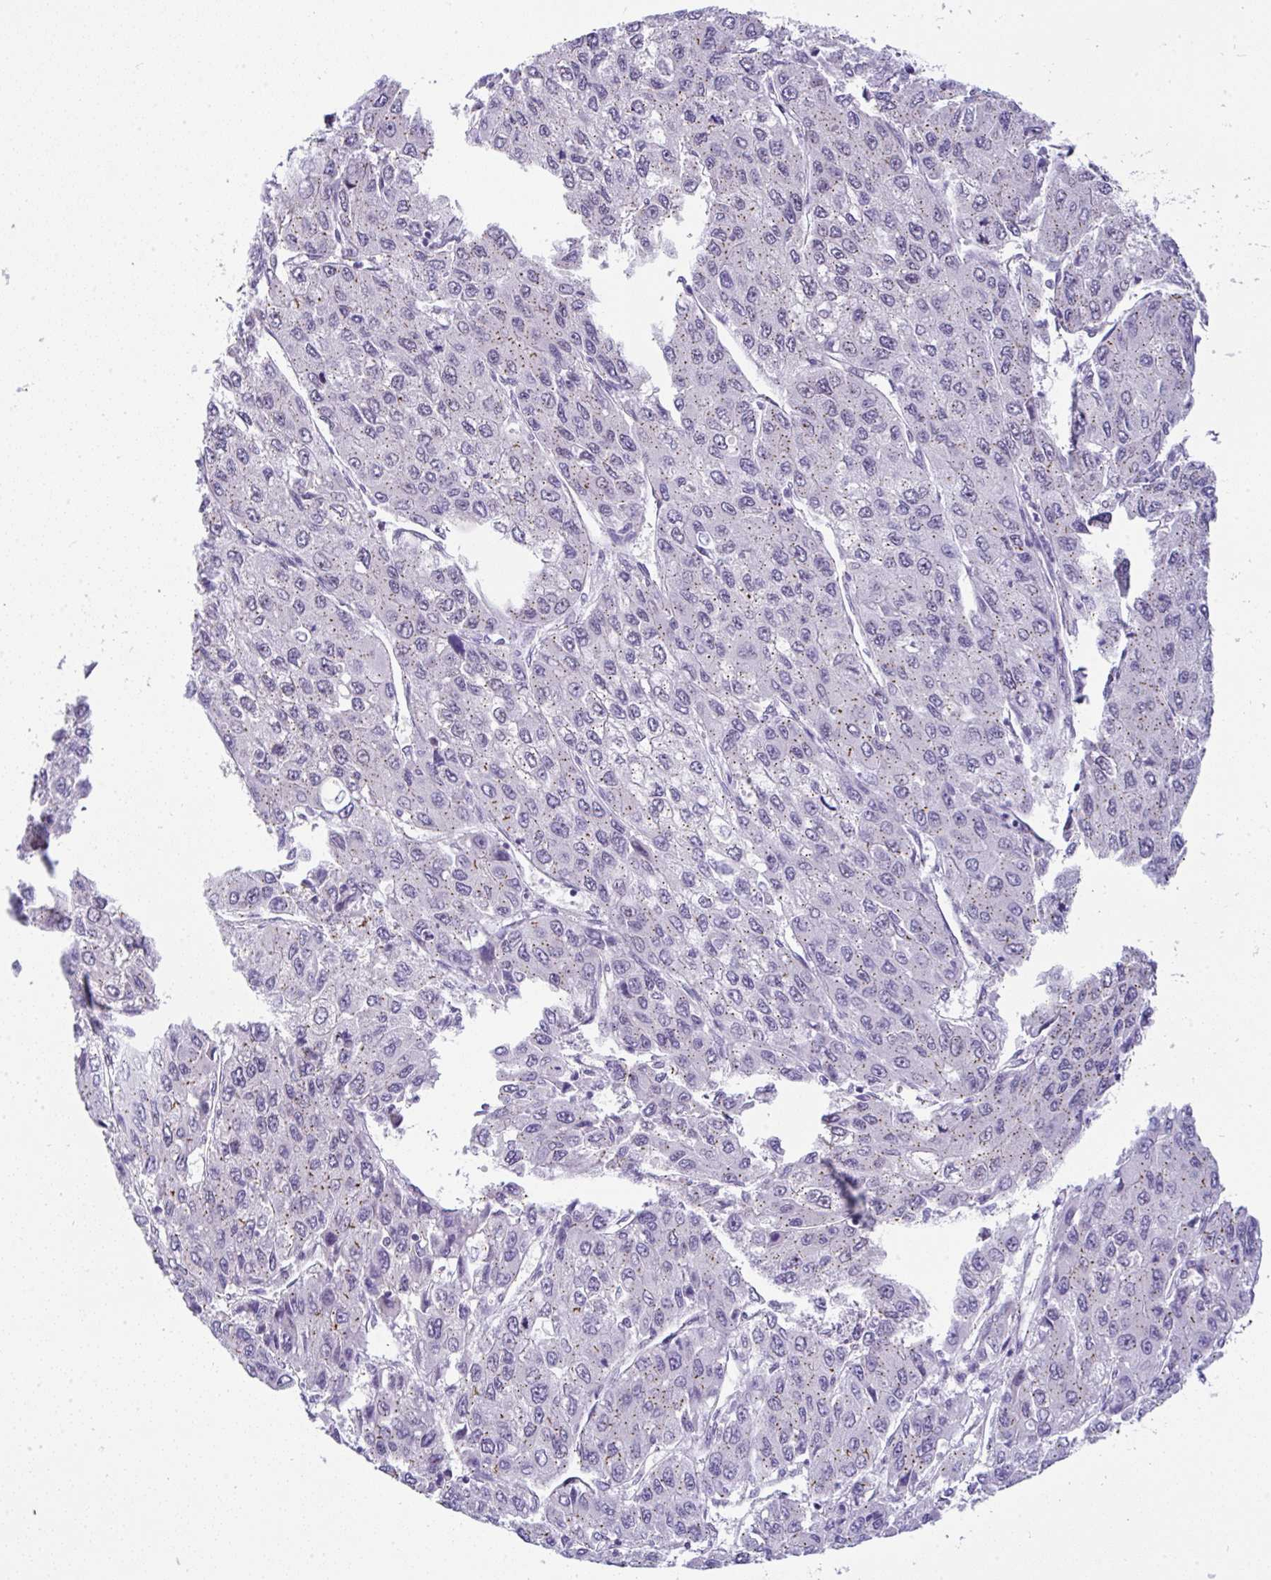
{"staining": {"intensity": "weak", "quantity": "25%-75%", "location": "cytoplasmic/membranous"}, "tissue": "liver cancer", "cell_type": "Tumor cells", "image_type": "cancer", "snomed": [{"axis": "morphology", "description": "Carcinoma, Hepatocellular, NOS"}, {"axis": "topography", "description": "Liver"}], "caption": "Immunohistochemical staining of hepatocellular carcinoma (liver) shows low levels of weak cytoplasmic/membranous positivity in approximately 25%-75% of tumor cells.", "gene": "FAM177A1", "patient": {"sex": "female", "age": 66}}